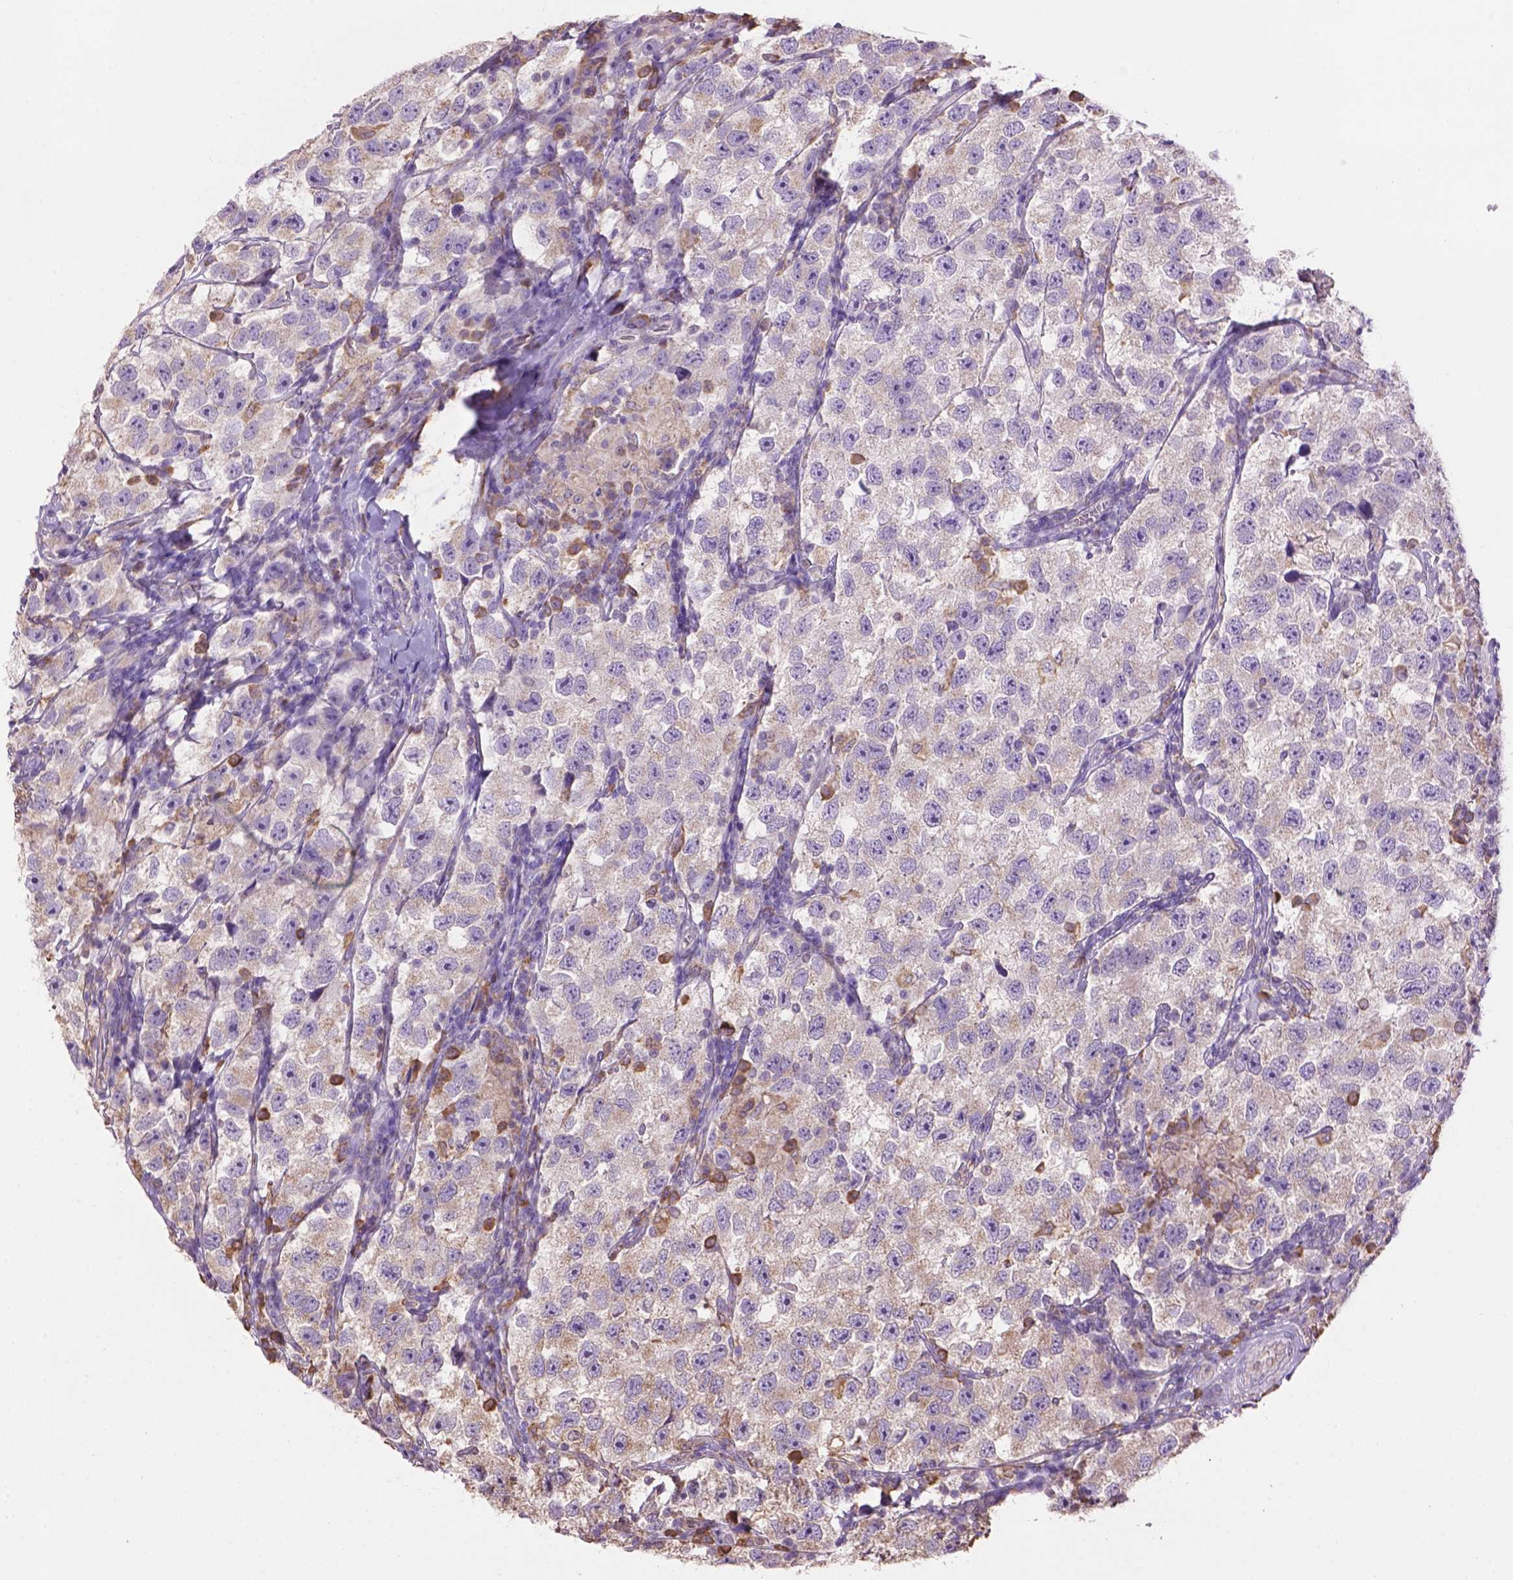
{"staining": {"intensity": "negative", "quantity": "none", "location": "none"}, "tissue": "testis cancer", "cell_type": "Tumor cells", "image_type": "cancer", "snomed": [{"axis": "morphology", "description": "Seminoma, NOS"}, {"axis": "topography", "description": "Testis"}], "caption": "Tumor cells show no significant protein staining in testis cancer. (Immunohistochemistry, brightfield microscopy, high magnification).", "gene": "PPP2R5E", "patient": {"sex": "male", "age": 26}}